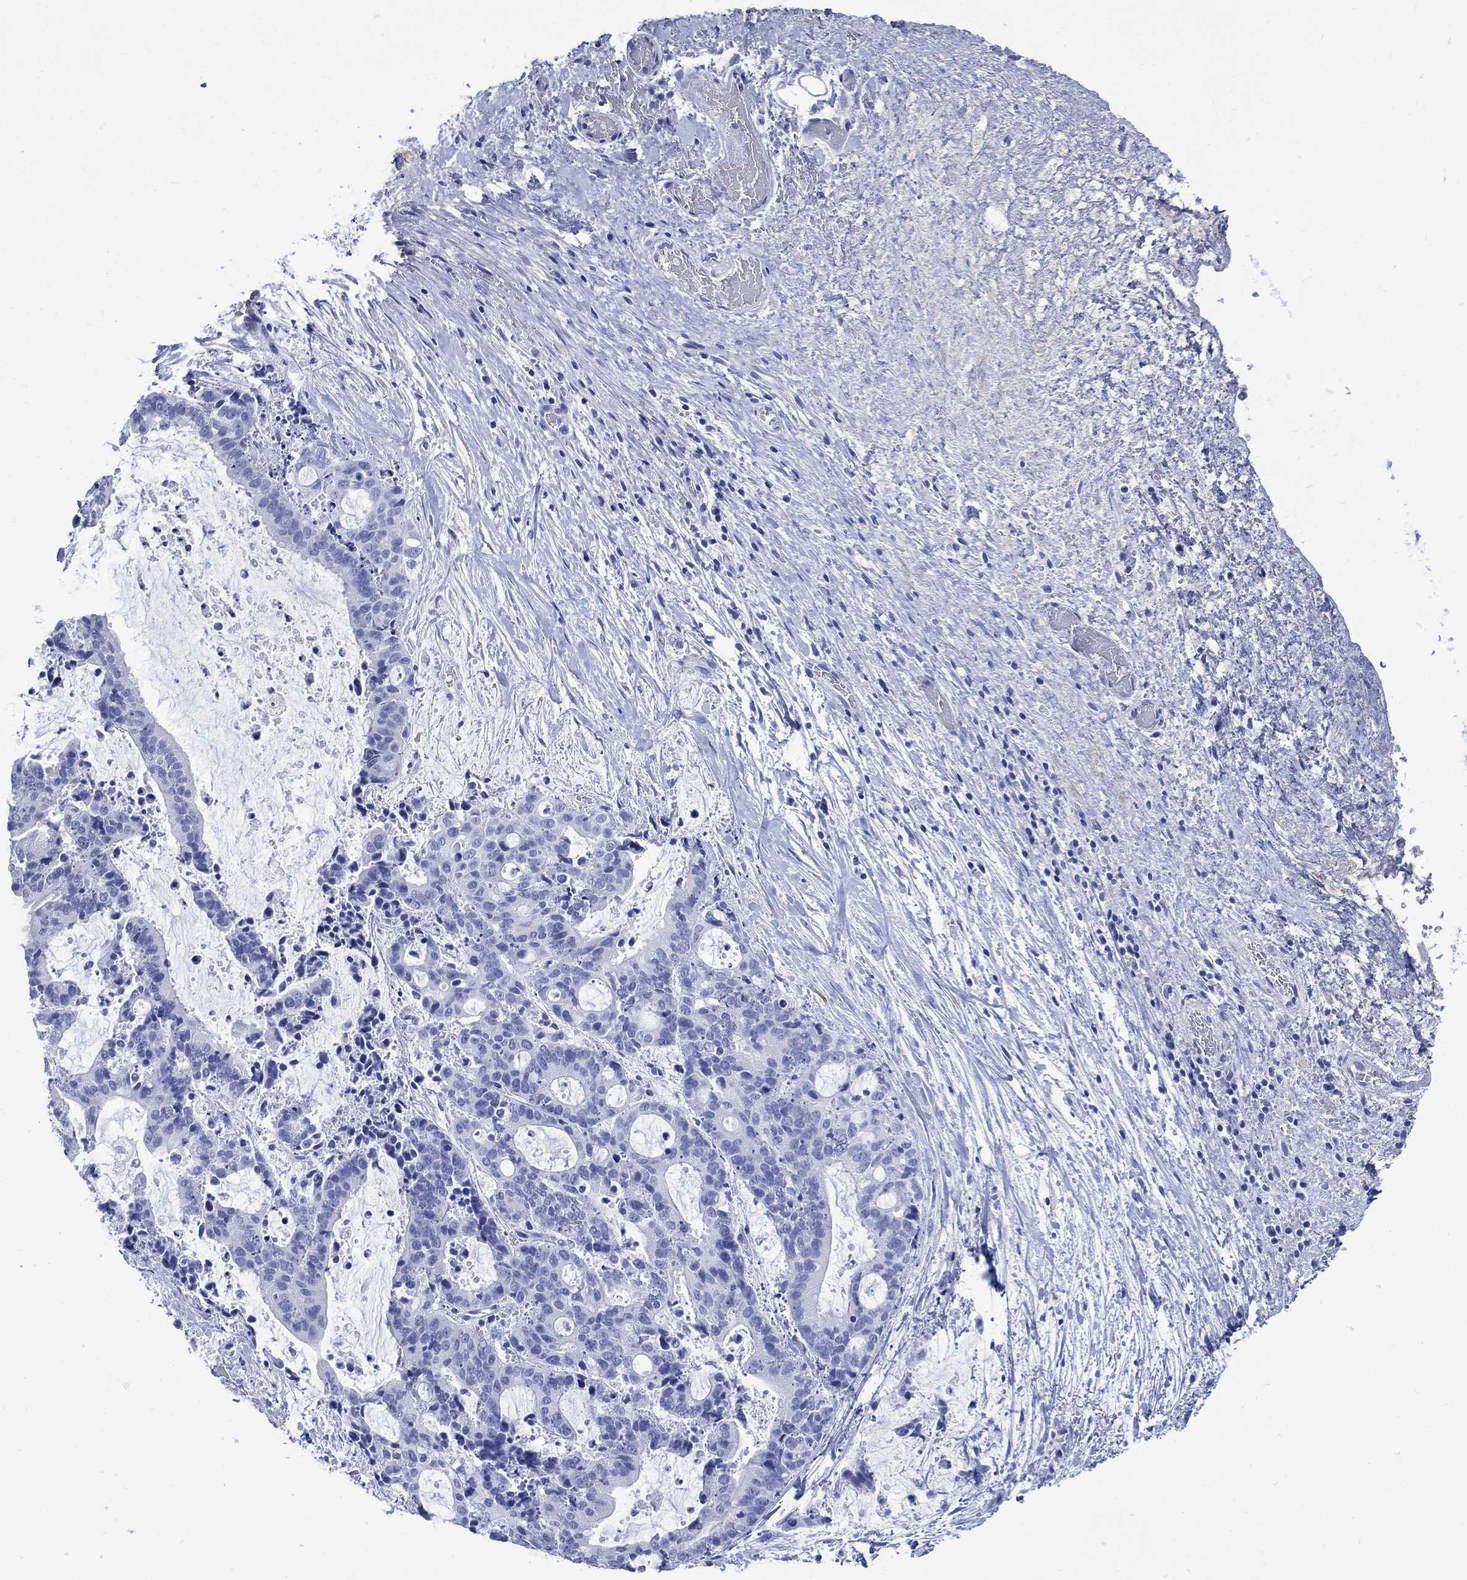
{"staining": {"intensity": "negative", "quantity": "none", "location": "none"}, "tissue": "liver cancer", "cell_type": "Tumor cells", "image_type": "cancer", "snomed": [{"axis": "morphology", "description": "Cholangiocarcinoma"}, {"axis": "topography", "description": "Liver"}], "caption": "Tumor cells are negative for brown protein staining in liver cancer (cholangiocarcinoma).", "gene": "SHCBP1L", "patient": {"sex": "female", "age": 73}}